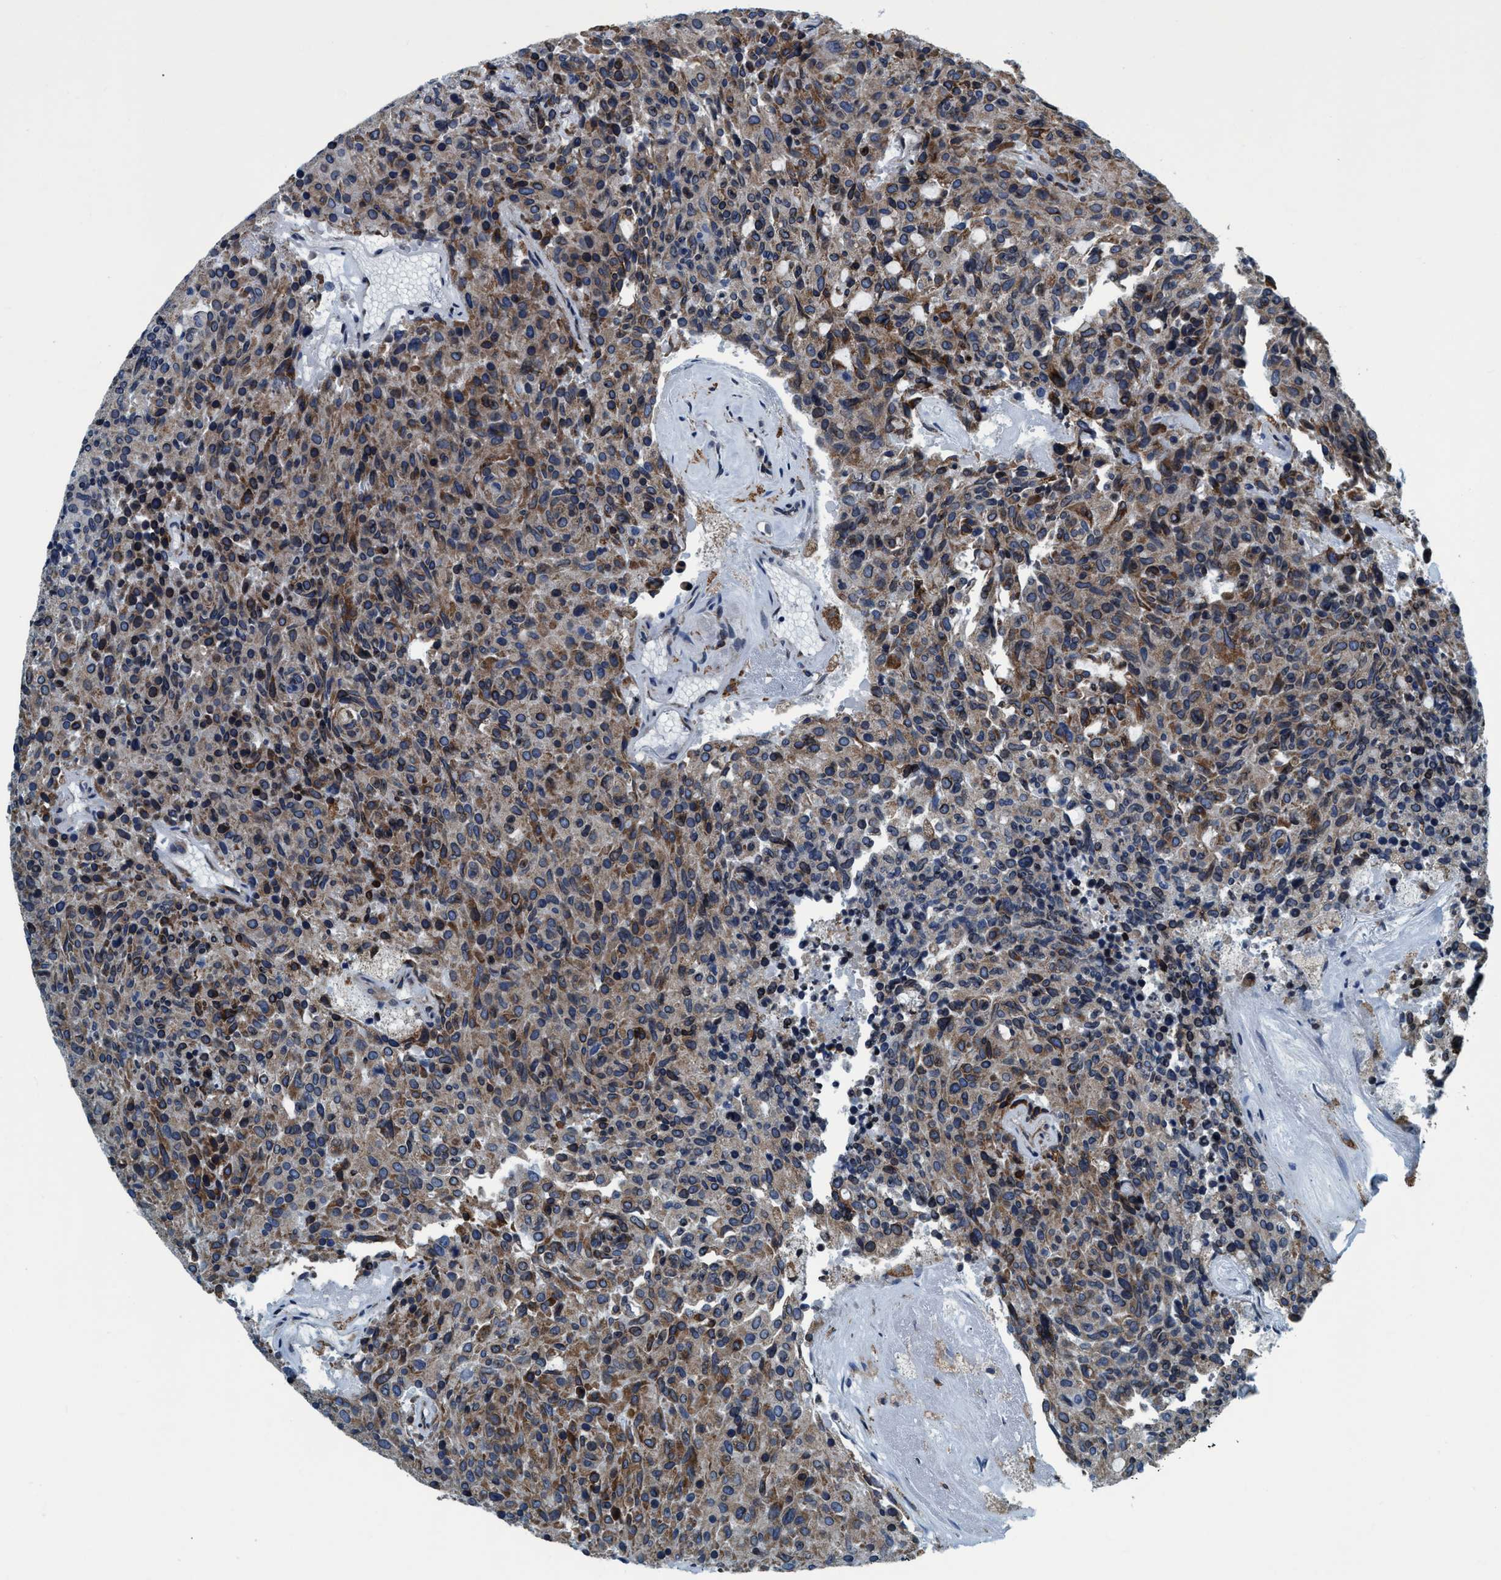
{"staining": {"intensity": "moderate", "quantity": ">75%", "location": "cytoplasmic/membranous"}, "tissue": "carcinoid", "cell_type": "Tumor cells", "image_type": "cancer", "snomed": [{"axis": "morphology", "description": "Carcinoid, malignant, NOS"}, {"axis": "topography", "description": "Pancreas"}], "caption": "Moderate cytoplasmic/membranous protein positivity is identified in approximately >75% of tumor cells in carcinoid.", "gene": "ARMC9", "patient": {"sex": "female", "age": 54}}